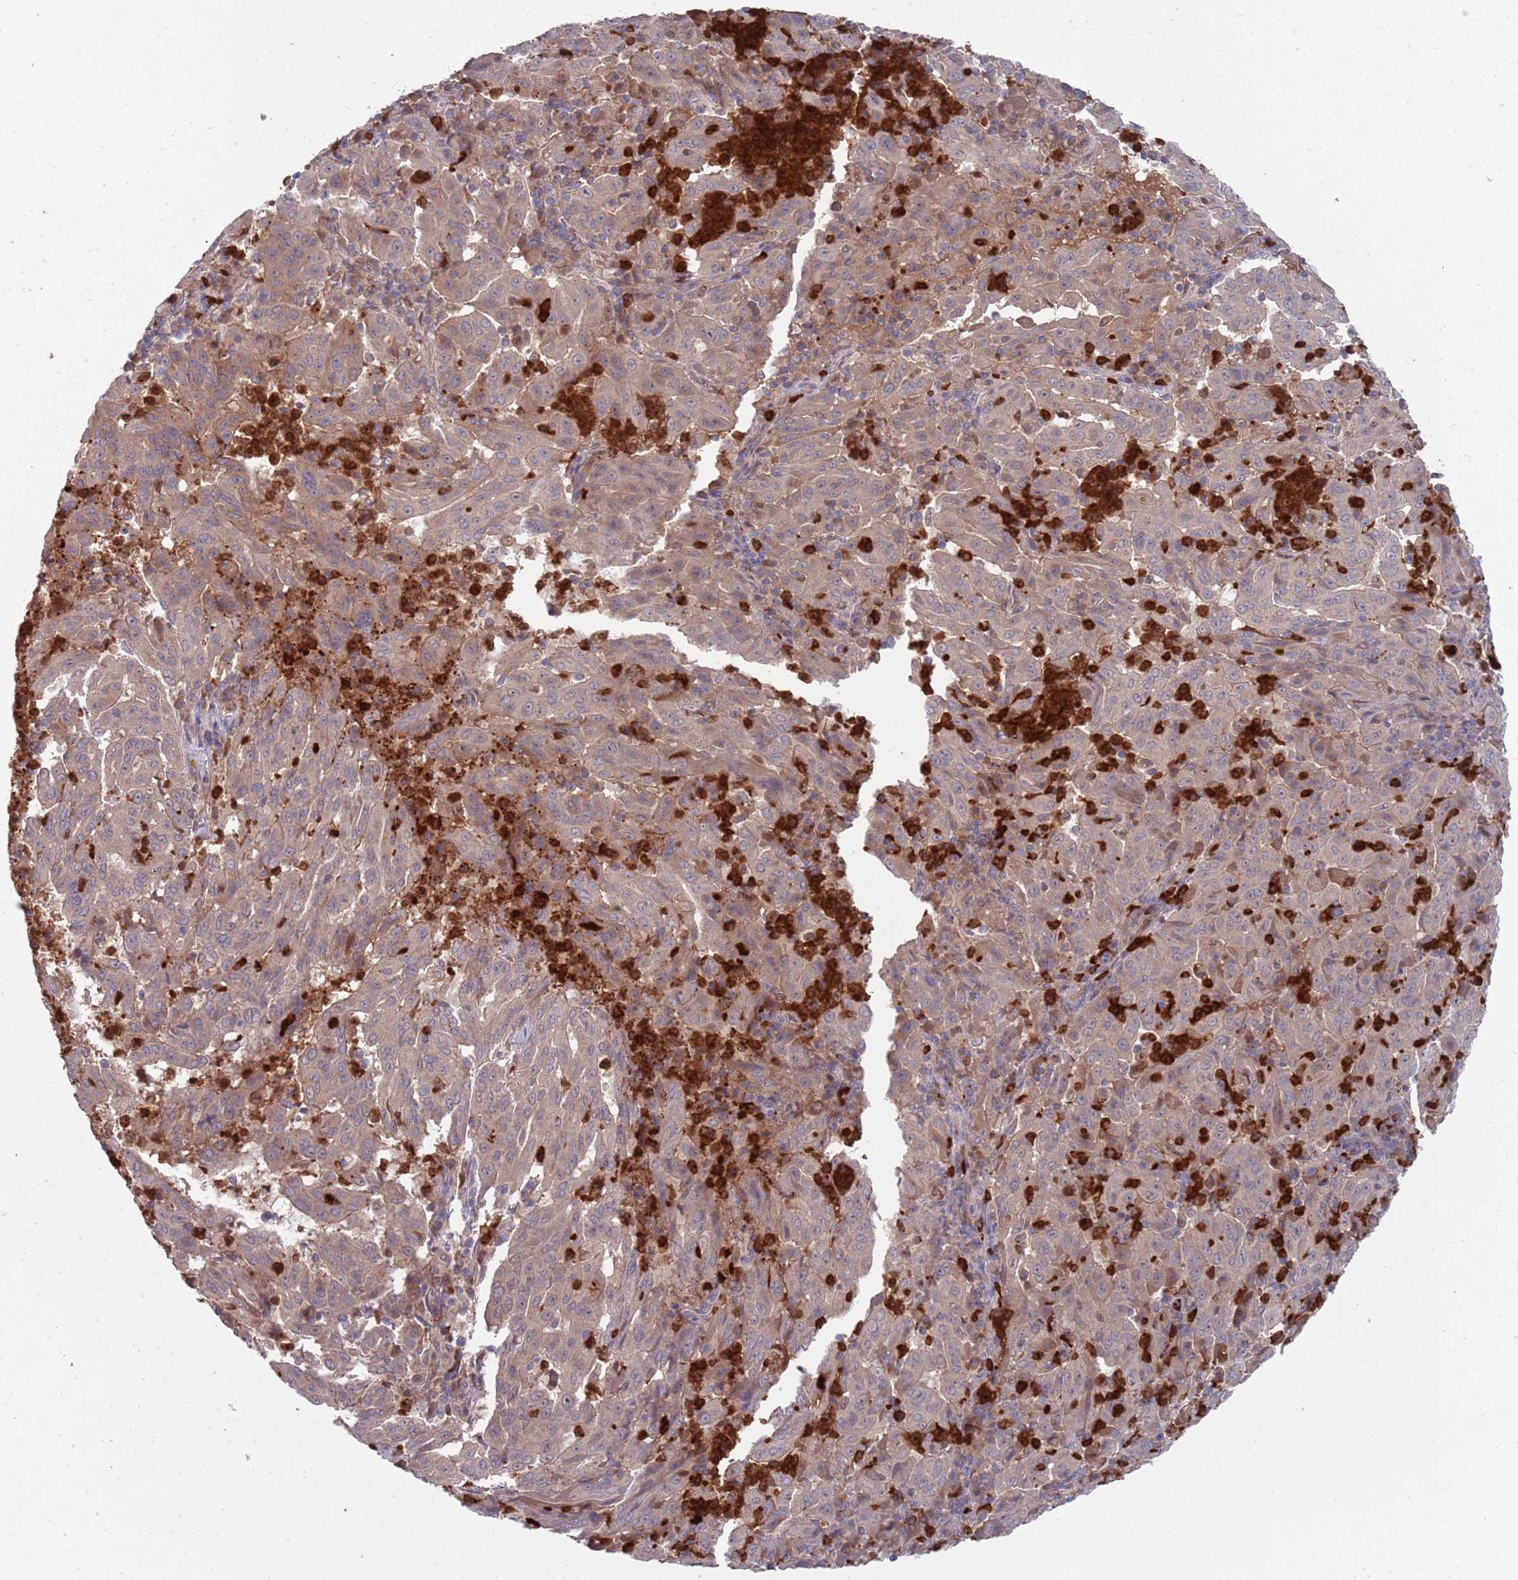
{"staining": {"intensity": "weak", "quantity": ">75%", "location": "cytoplasmic/membranous"}, "tissue": "pancreatic cancer", "cell_type": "Tumor cells", "image_type": "cancer", "snomed": [{"axis": "morphology", "description": "Adenocarcinoma, NOS"}, {"axis": "topography", "description": "Pancreas"}], "caption": "An image showing weak cytoplasmic/membranous expression in approximately >75% of tumor cells in adenocarcinoma (pancreatic), as visualized by brown immunohistochemical staining.", "gene": "TYW1", "patient": {"sex": "male", "age": 63}}